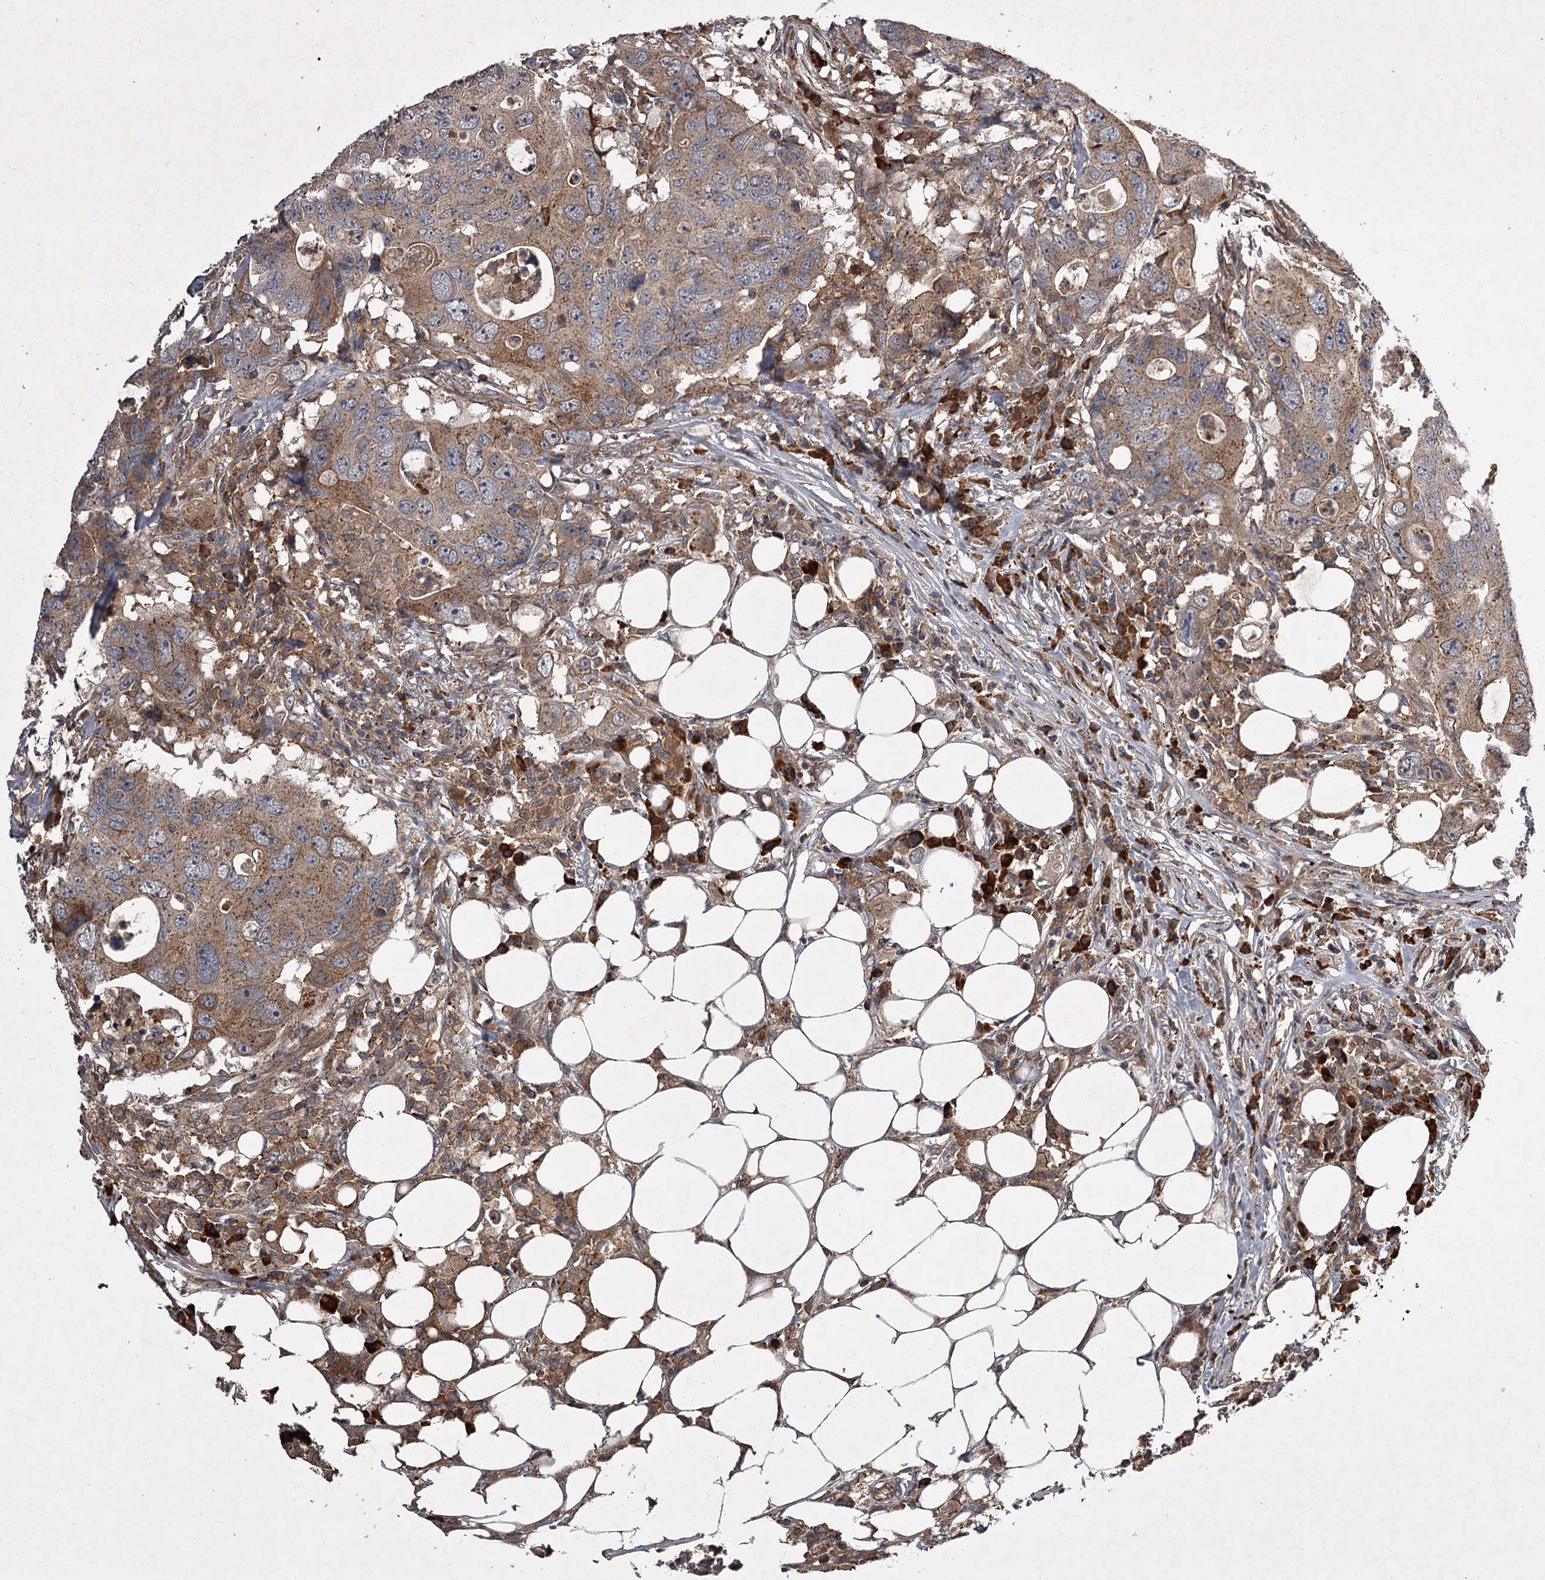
{"staining": {"intensity": "moderate", "quantity": ">75%", "location": "cytoplasmic/membranous"}, "tissue": "colorectal cancer", "cell_type": "Tumor cells", "image_type": "cancer", "snomed": [{"axis": "morphology", "description": "Adenocarcinoma, NOS"}, {"axis": "topography", "description": "Colon"}], "caption": "Immunohistochemistry (IHC) of colorectal cancer displays medium levels of moderate cytoplasmic/membranous staining in approximately >75% of tumor cells.", "gene": "UNC93B1", "patient": {"sex": "male", "age": 71}}